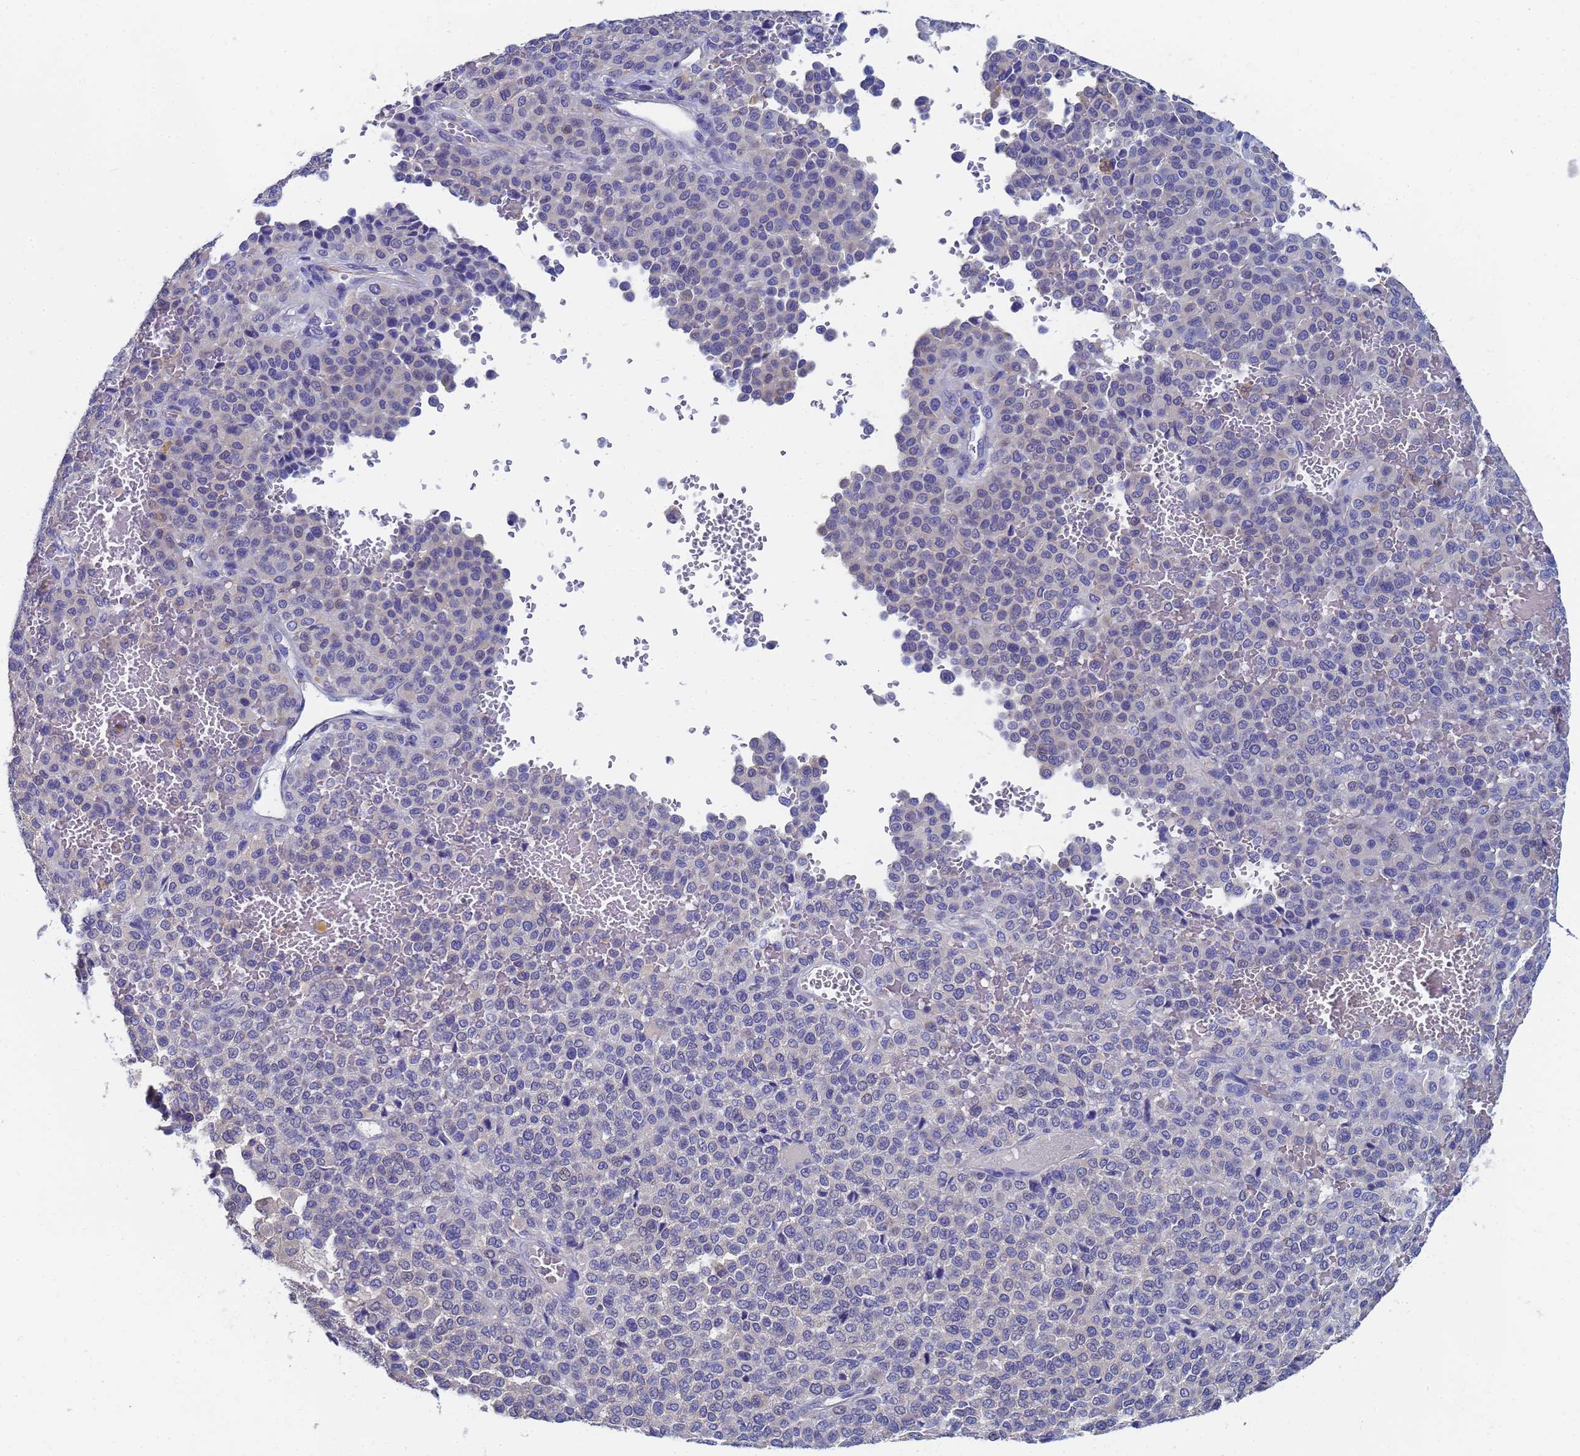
{"staining": {"intensity": "negative", "quantity": "none", "location": "none"}, "tissue": "melanoma", "cell_type": "Tumor cells", "image_type": "cancer", "snomed": [{"axis": "morphology", "description": "Malignant melanoma, Metastatic site"}, {"axis": "topography", "description": "Pancreas"}], "caption": "Malignant melanoma (metastatic site) was stained to show a protein in brown. There is no significant staining in tumor cells. (Brightfield microscopy of DAB immunohistochemistry at high magnification).", "gene": "GCHFR", "patient": {"sex": "female", "age": 30}}